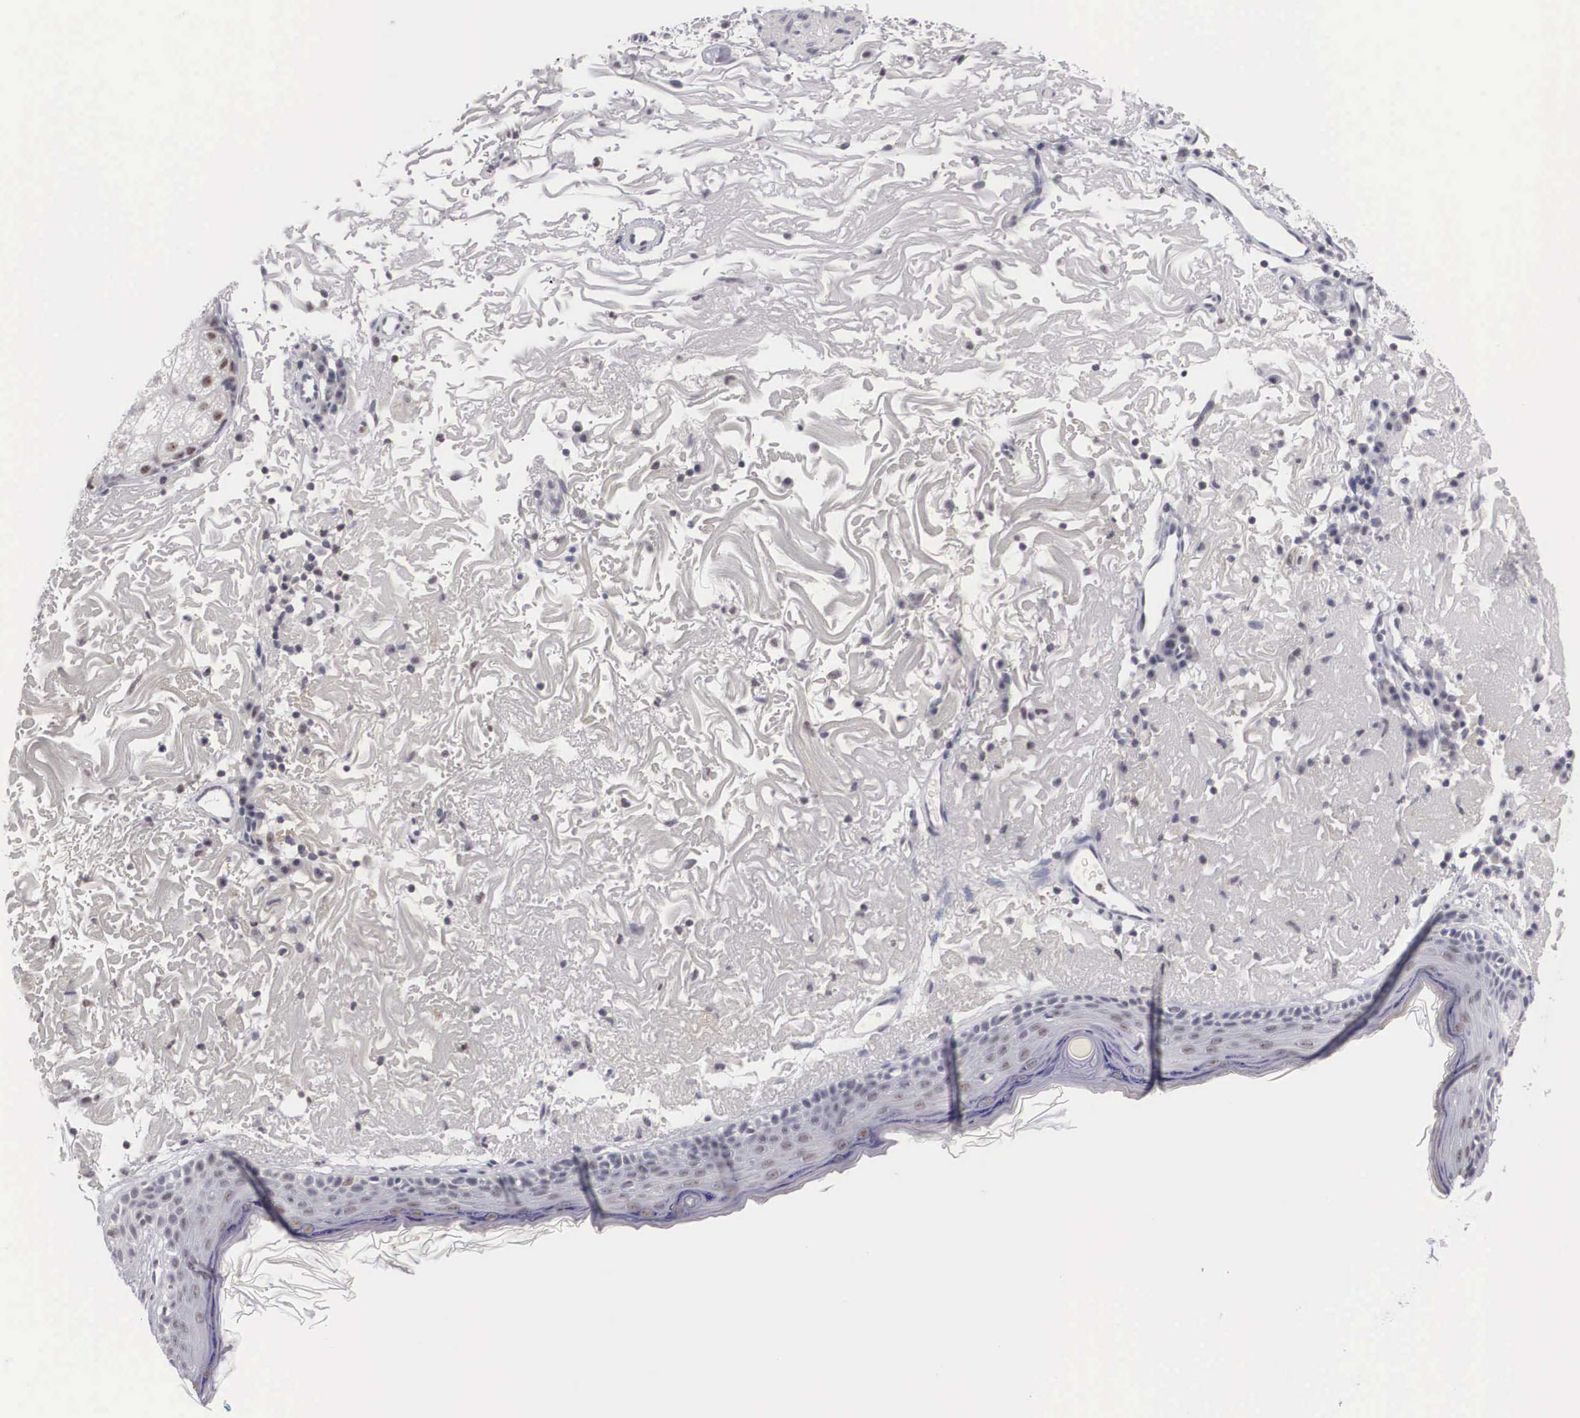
{"staining": {"intensity": "negative", "quantity": "none", "location": "none"}, "tissue": "skin", "cell_type": "Fibroblasts", "image_type": "normal", "snomed": [{"axis": "morphology", "description": "Normal tissue, NOS"}, {"axis": "topography", "description": "Skin"}], "caption": "IHC micrograph of unremarkable skin: skin stained with DAB (3,3'-diaminobenzidine) reveals no significant protein positivity in fibroblasts.", "gene": "FAM47A", "patient": {"sex": "female", "age": 90}}